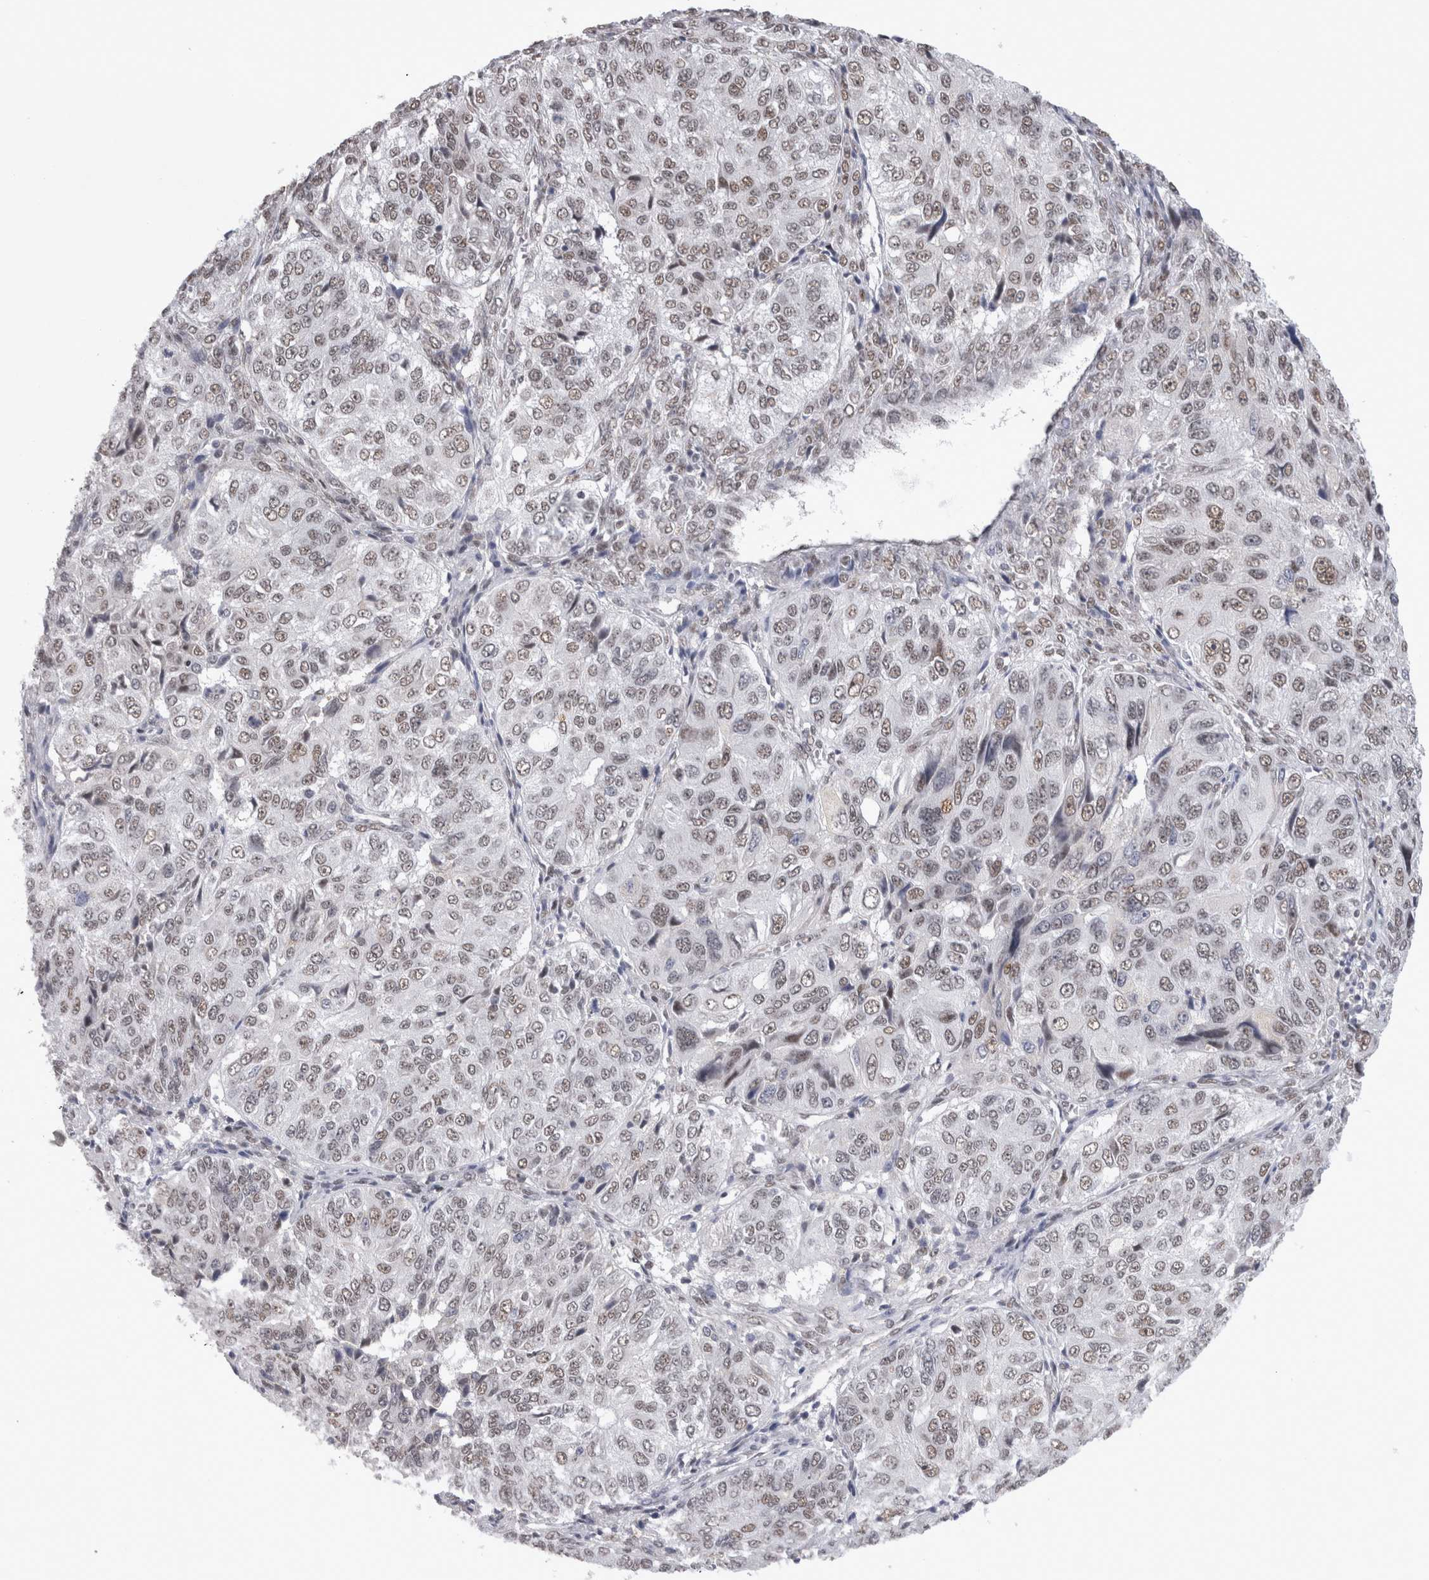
{"staining": {"intensity": "weak", "quantity": ">75%", "location": "nuclear"}, "tissue": "ovarian cancer", "cell_type": "Tumor cells", "image_type": "cancer", "snomed": [{"axis": "morphology", "description": "Carcinoma, endometroid"}, {"axis": "topography", "description": "Ovary"}], "caption": "IHC photomicrograph of neoplastic tissue: ovarian cancer stained using immunohistochemistry shows low levels of weak protein expression localized specifically in the nuclear of tumor cells, appearing as a nuclear brown color.", "gene": "API5", "patient": {"sex": "female", "age": 51}}